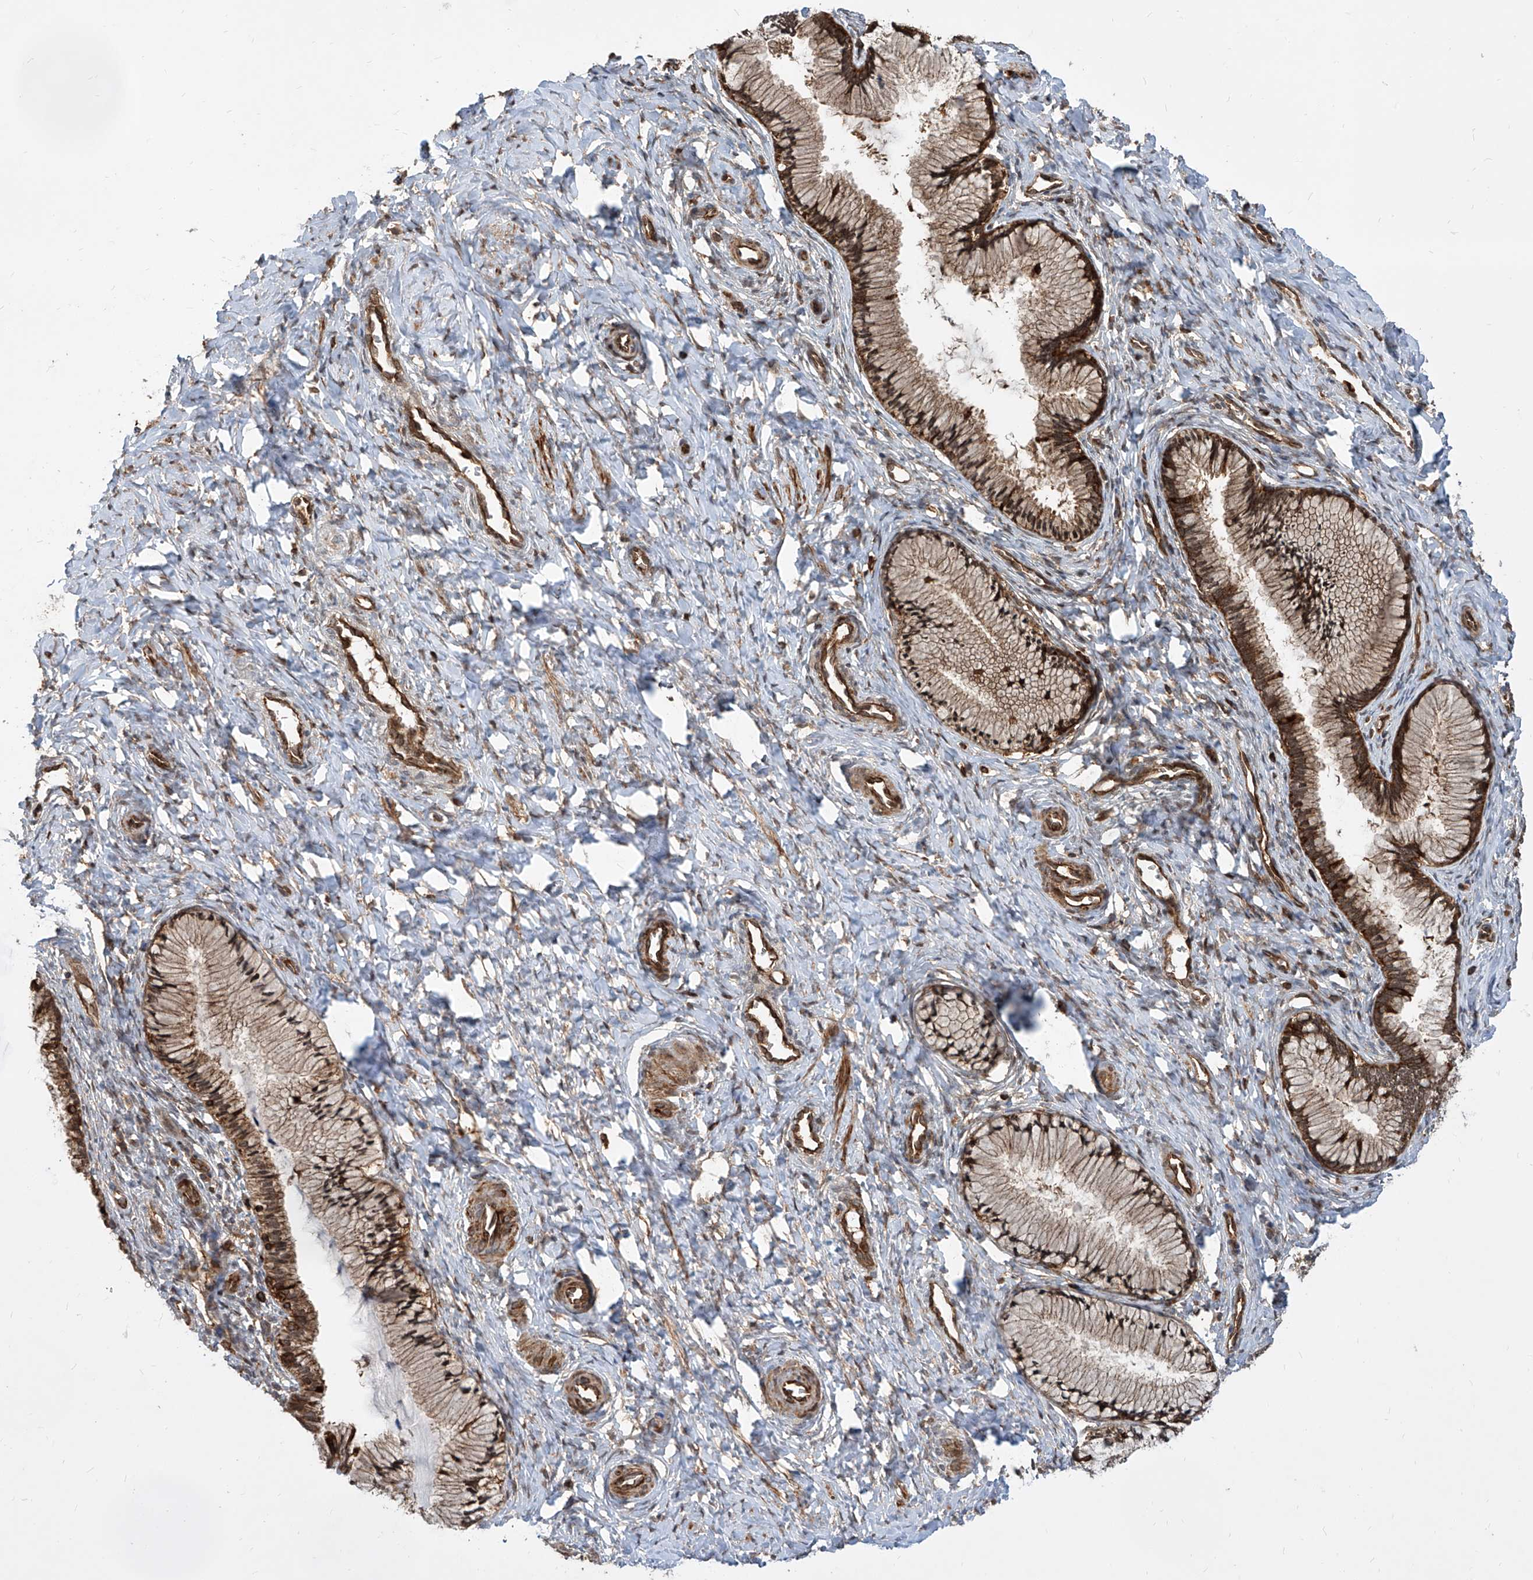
{"staining": {"intensity": "strong", "quantity": ">75%", "location": "cytoplasmic/membranous,nuclear"}, "tissue": "cervix", "cell_type": "Glandular cells", "image_type": "normal", "snomed": [{"axis": "morphology", "description": "Normal tissue, NOS"}, {"axis": "topography", "description": "Cervix"}], "caption": "Protein expression analysis of normal cervix reveals strong cytoplasmic/membranous,nuclear expression in about >75% of glandular cells.", "gene": "MAGED2", "patient": {"sex": "female", "age": 27}}